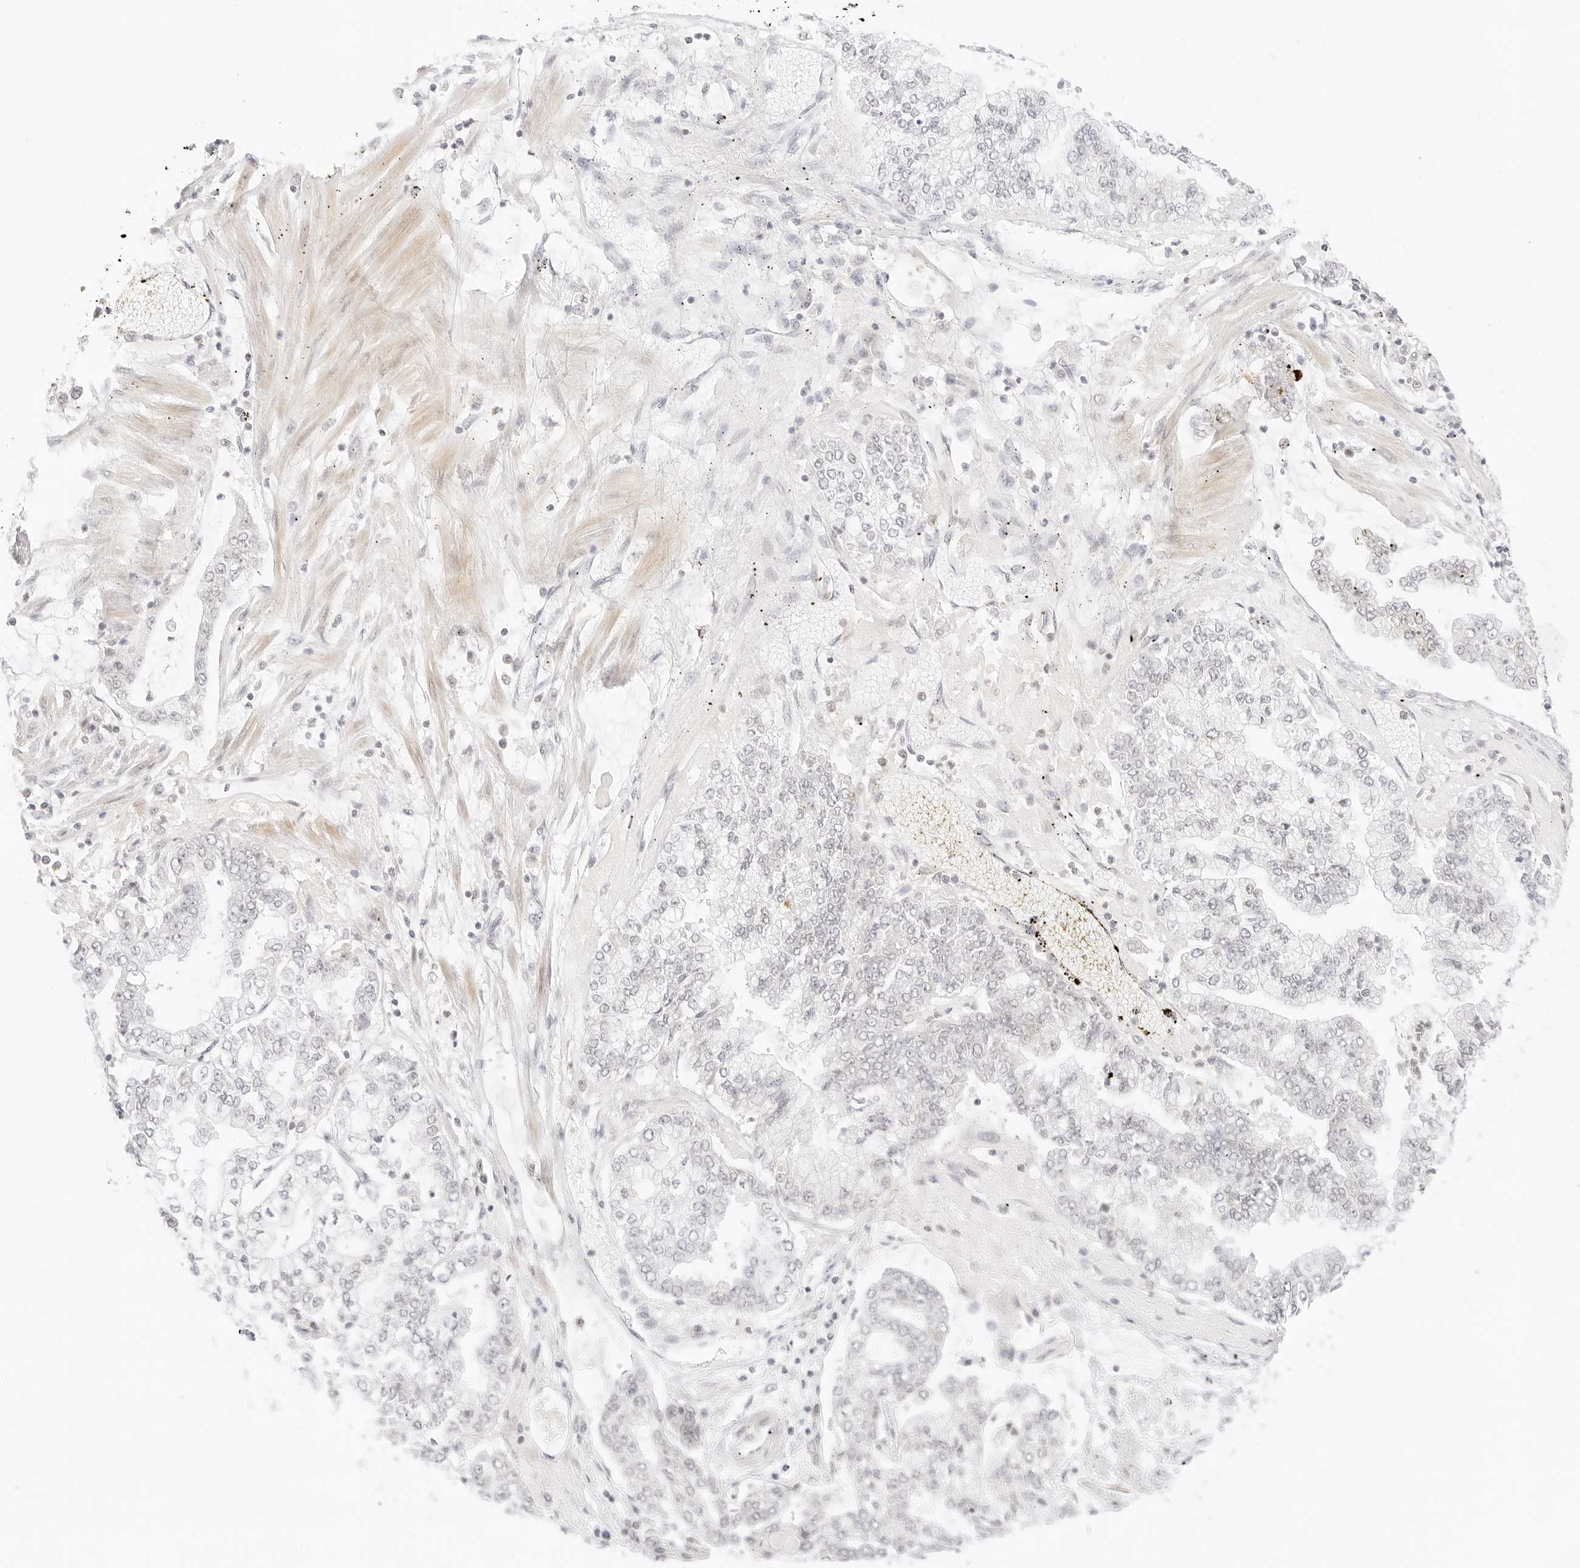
{"staining": {"intensity": "negative", "quantity": "none", "location": "none"}, "tissue": "stomach cancer", "cell_type": "Tumor cells", "image_type": "cancer", "snomed": [{"axis": "morphology", "description": "Adenocarcinoma, NOS"}, {"axis": "topography", "description": "Stomach"}], "caption": "An immunohistochemistry (IHC) photomicrograph of stomach cancer is shown. There is no staining in tumor cells of stomach cancer. (Stains: DAB (3,3'-diaminobenzidine) immunohistochemistry (IHC) with hematoxylin counter stain, Microscopy: brightfield microscopy at high magnification).", "gene": "GNAS", "patient": {"sex": "male", "age": 76}}